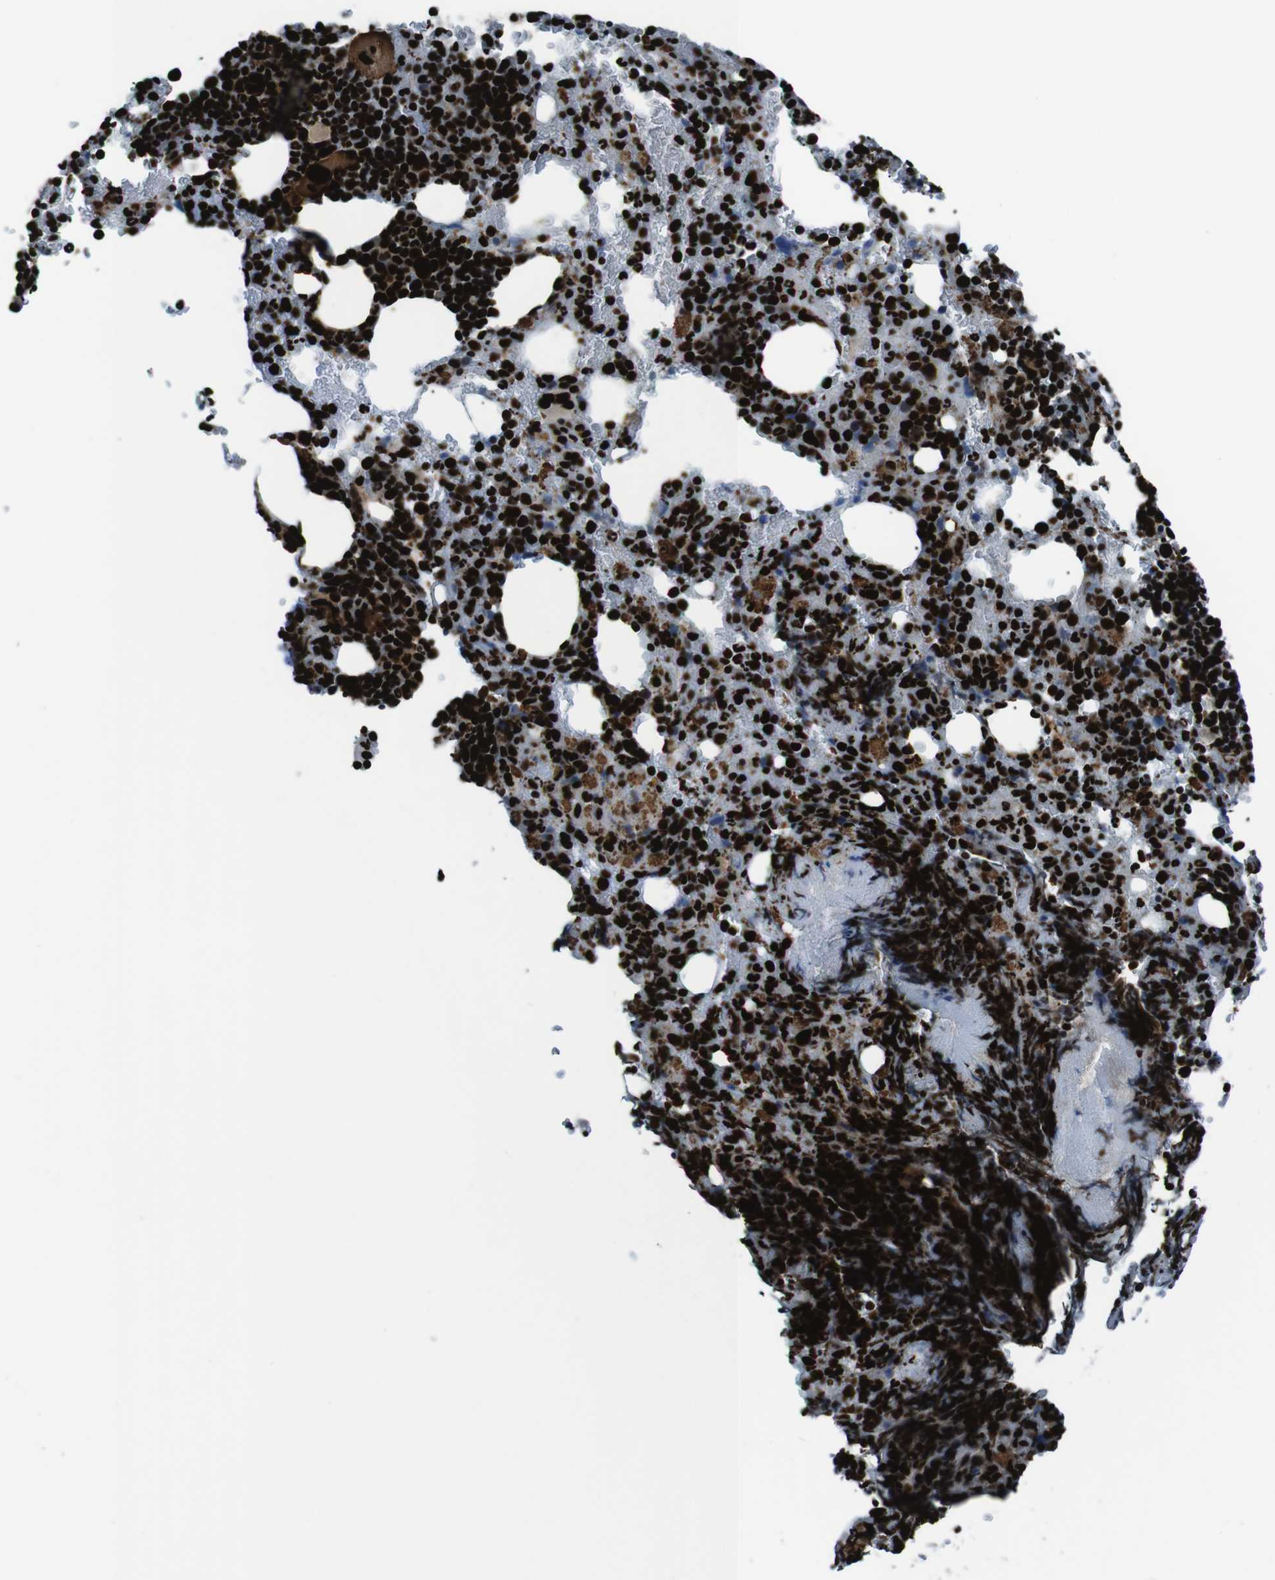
{"staining": {"intensity": "strong", "quantity": ">75%", "location": "cytoplasmic/membranous,nuclear"}, "tissue": "bone marrow", "cell_type": "Hematopoietic cells", "image_type": "normal", "snomed": [{"axis": "morphology", "description": "Normal tissue, NOS"}, {"axis": "morphology", "description": "Inflammation, NOS"}, {"axis": "topography", "description": "Bone marrow"}], "caption": "Protein staining exhibits strong cytoplasmic/membranous,nuclear positivity in approximately >75% of hematopoietic cells in benign bone marrow.", "gene": "HNRNPU", "patient": {"sex": "male", "age": 72}}